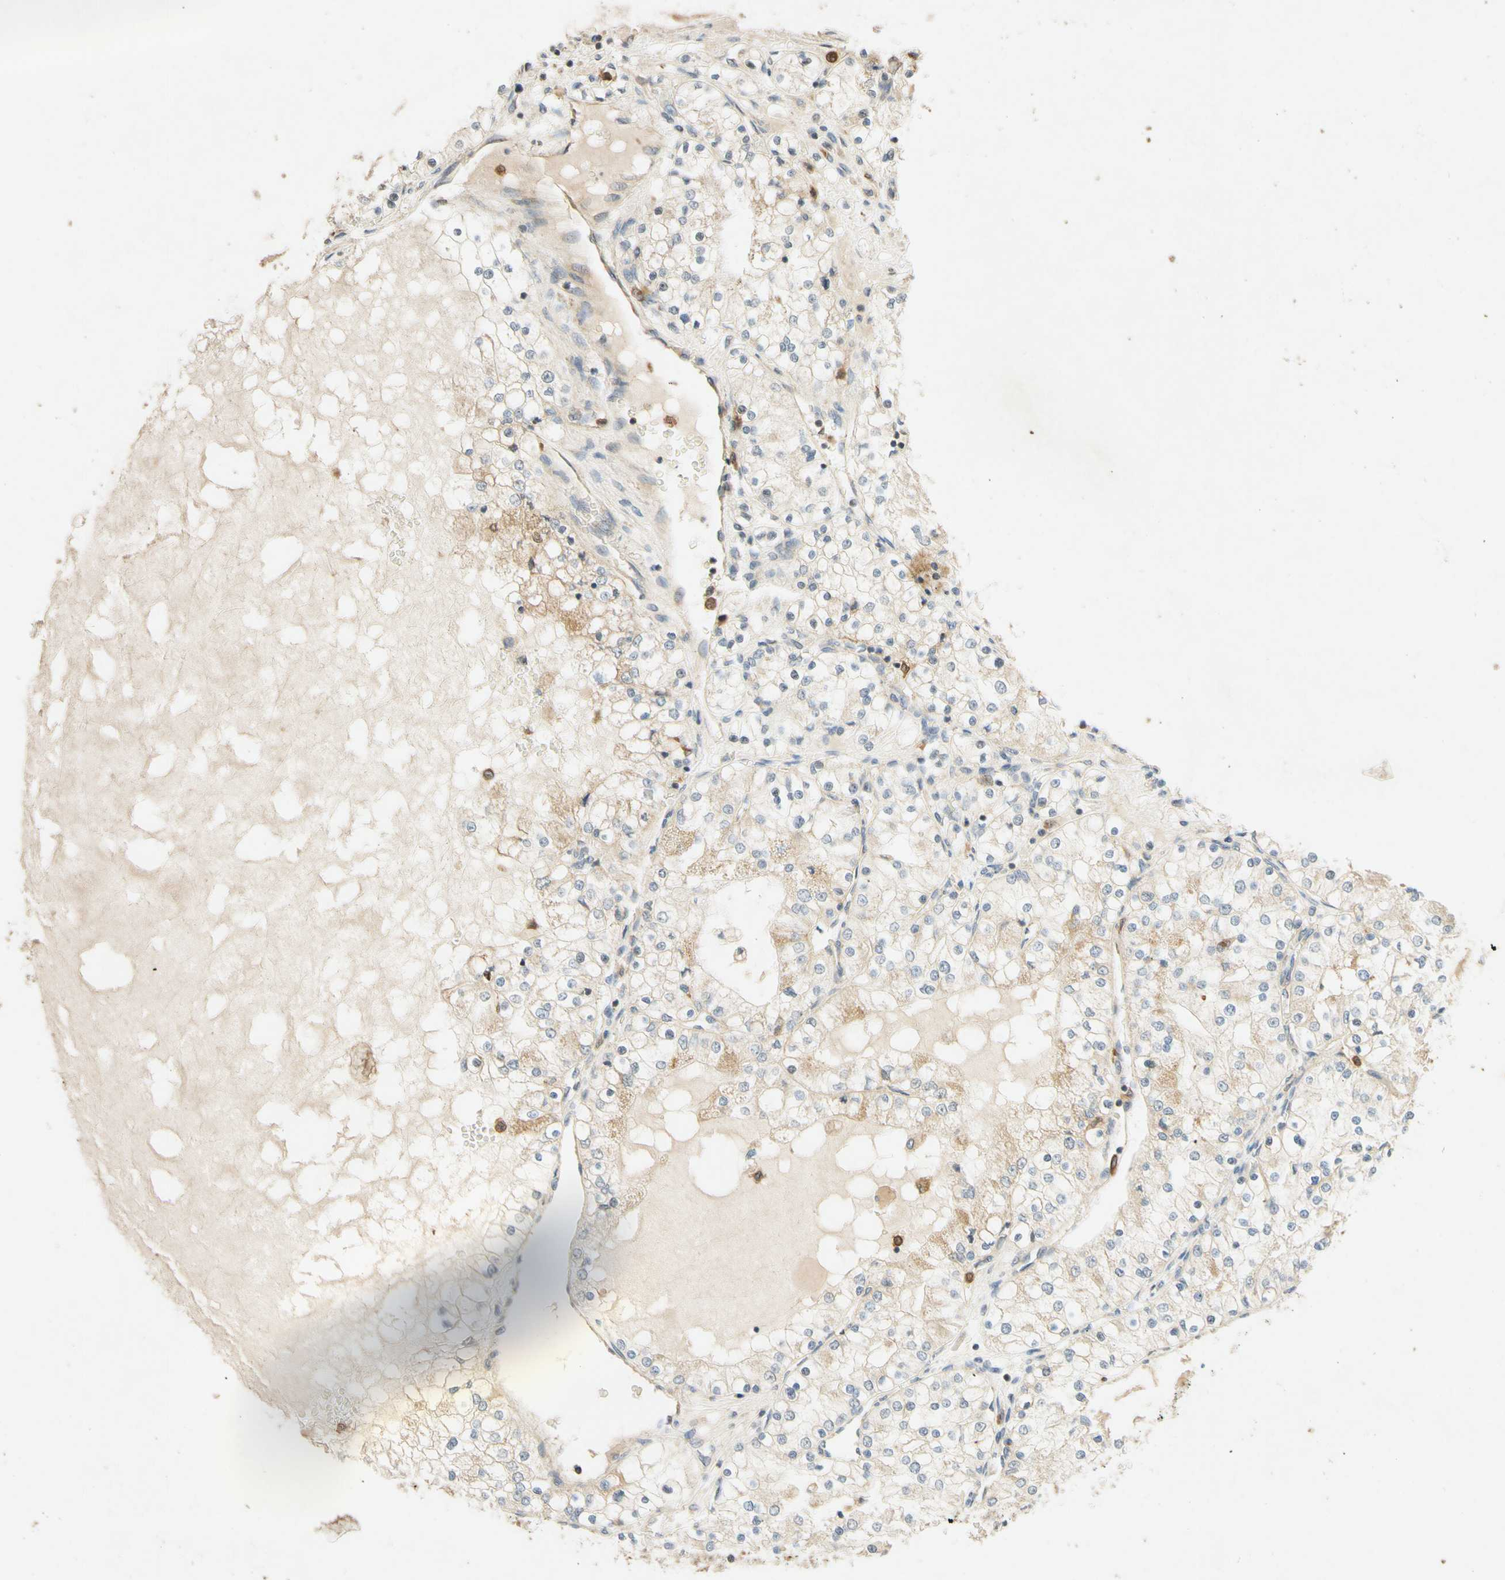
{"staining": {"intensity": "weak", "quantity": "<25%", "location": "cytoplasmic/membranous"}, "tissue": "renal cancer", "cell_type": "Tumor cells", "image_type": "cancer", "snomed": [{"axis": "morphology", "description": "Adenocarcinoma, NOS"}, {"axis": "topography", "description": "Kidney"}], "caption": "The immunohistochemistry micrograph has no significant staining in tumor cells of renal cancer tissue.", "gene": "GATA1", "patient": {"sex": "male", "age": 68}}